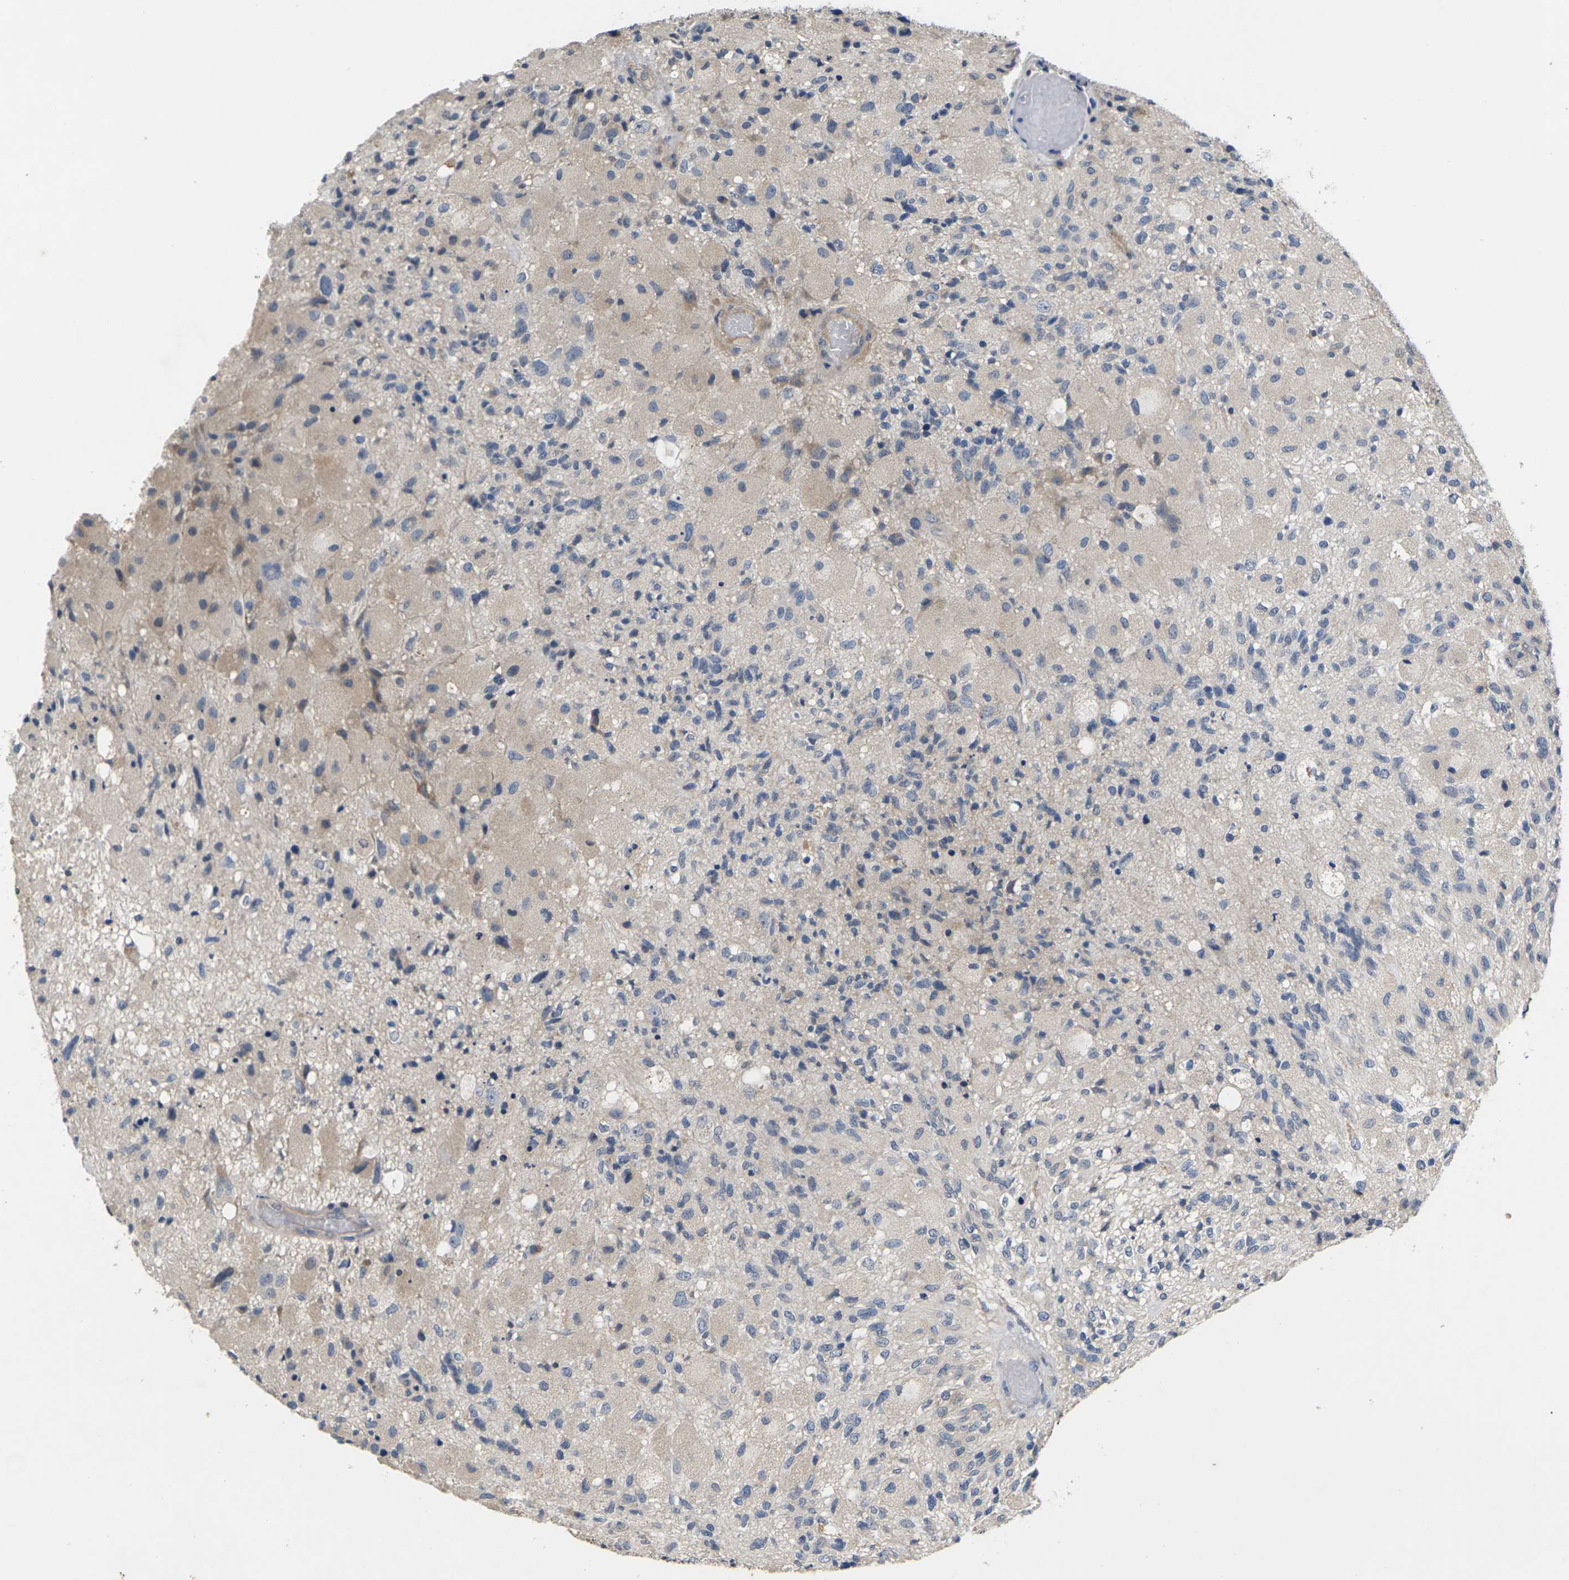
{"staining": {"intensity": "negative", "quantity": "none", "location": "none"}, "tissue": "glioma", "cell_type": "Tumor cells", "image_type": "cancer", "snomed": [{"axis": "morphology", "description": "Normal tissue, NOS"}, {"axis": "morphology", "description": "Glioma, malignant, High grade"}, {"axis": "topography", "description": "Cerebral cortex"}], "caption": "A high-resolution histopathology image shows immunohistochemistry (IHC) staining of malignant glioma (high-grade), which shows no significant positivity in tumor cells.", "gene": "SLC2A2", "patient": {"sex": "male", "age": 77}}